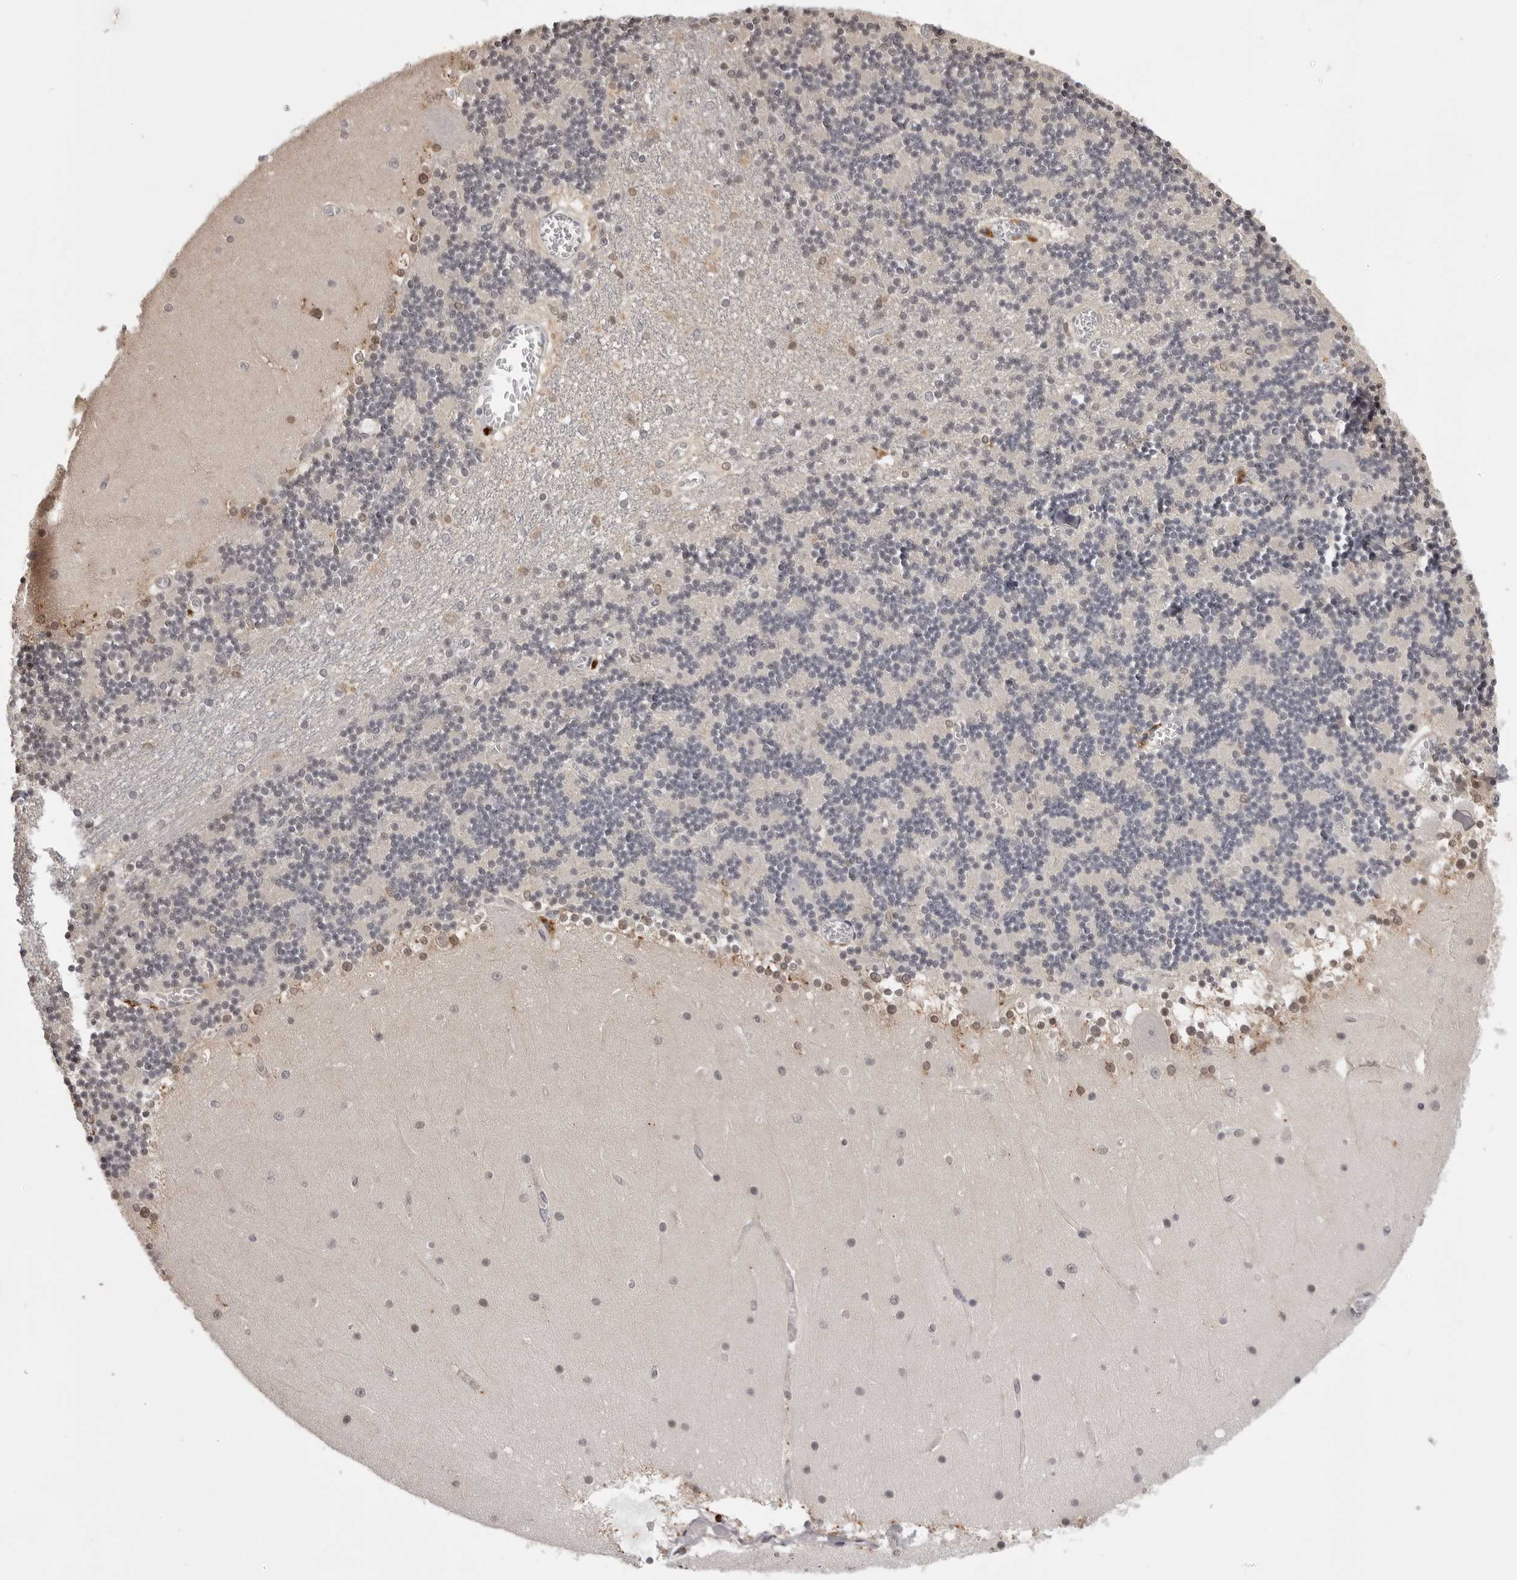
{"staining": {"intensity": "weak", "quantity": "<25%", "location": "nuclear"}, "tissue": "cerebellum", "cell_type": "Cells in granular layer", "image_type": "normal", "snomed": [{"axis": "morphology", "description": "Normal tissue, NOS"}, {"axis": "topography", "description": "Cerebellum"}], "caption": "Immunohistochemistry (IHC) of benign human cerebellum shows no positivity in cells in granular layer.", "gene": "CDK20", "patient": {"sex": "female", "age": 28}}